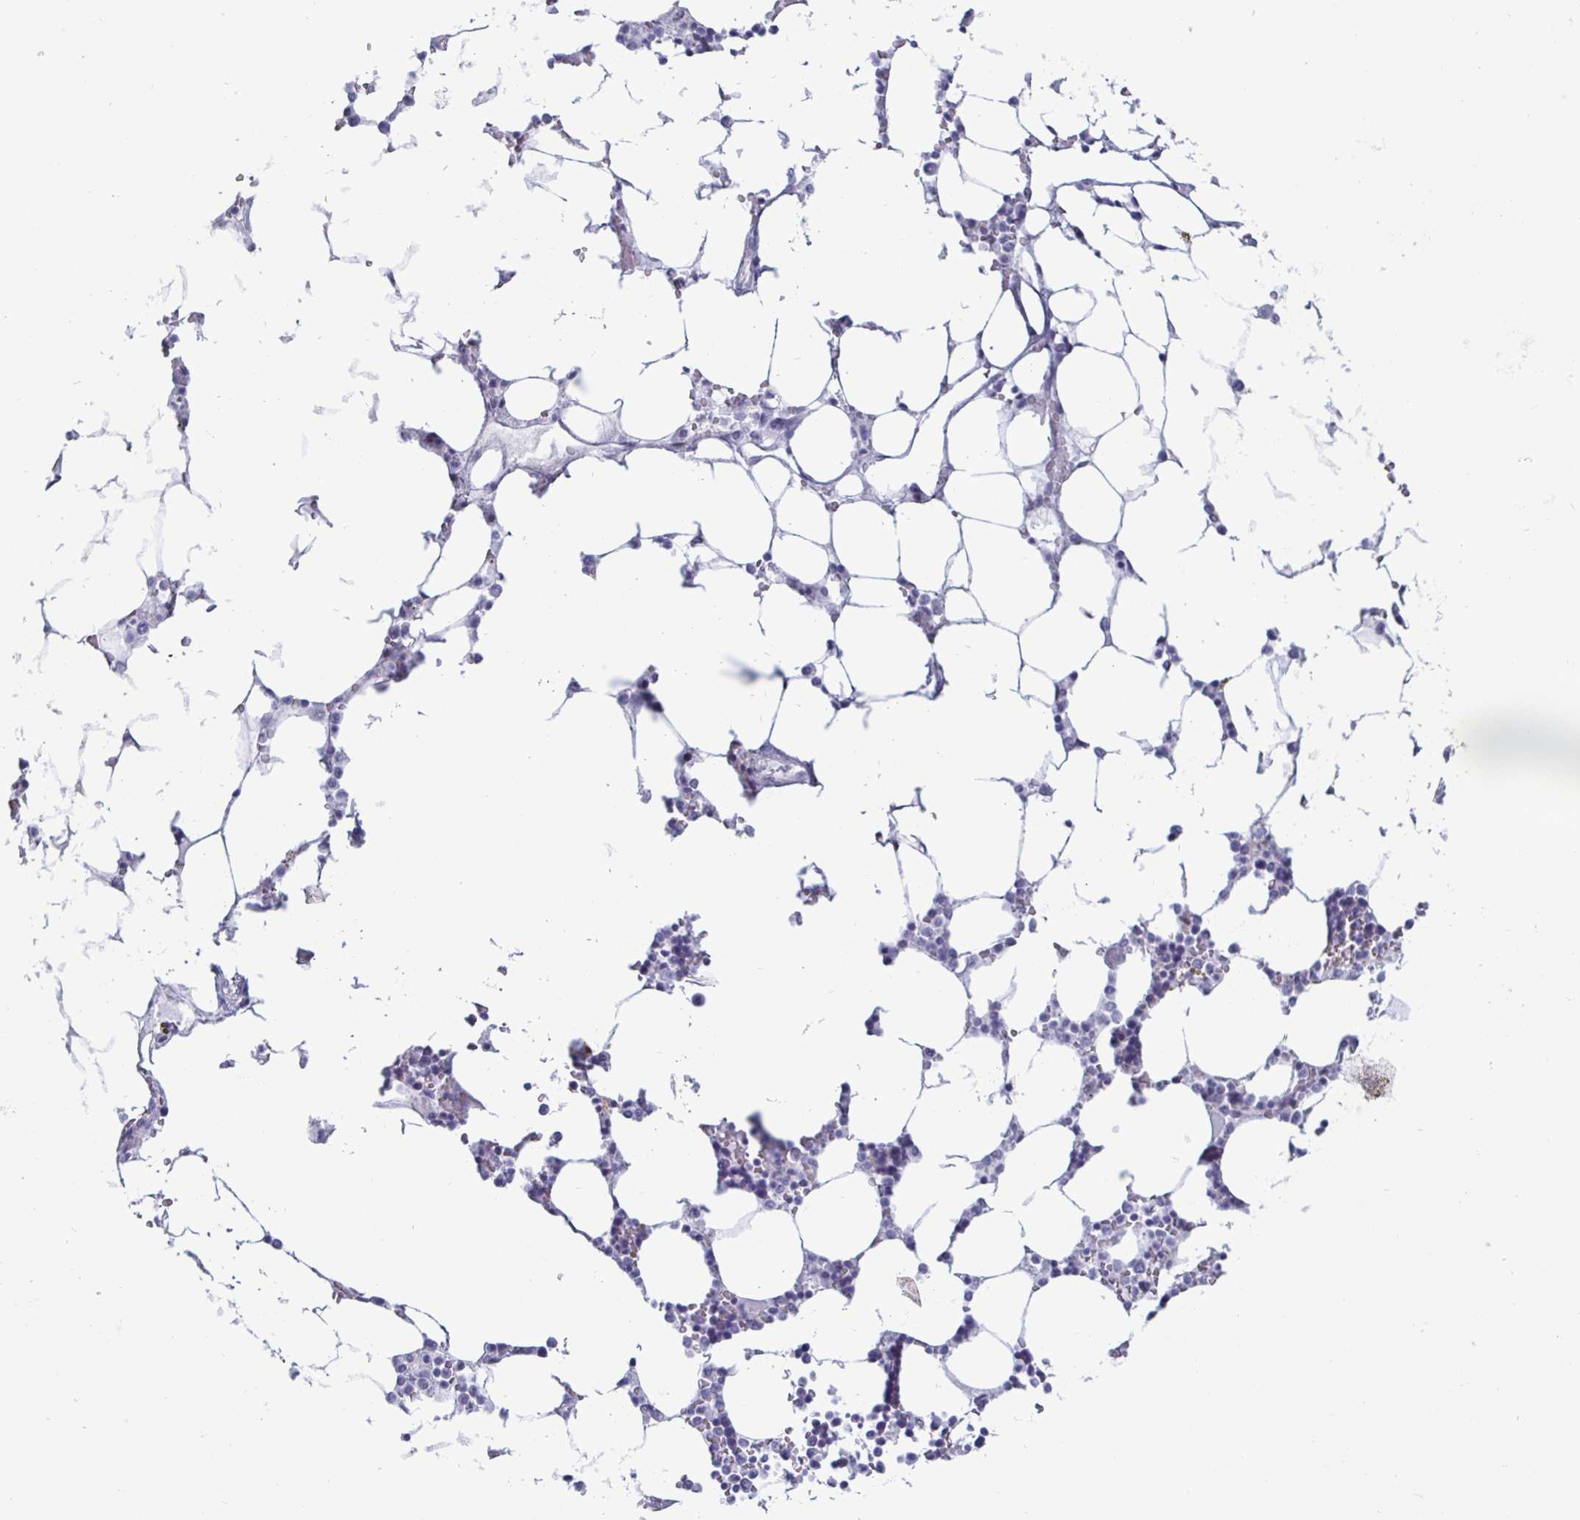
{"staining": {"intensity": "negative", "quantity": "none", "location": "none"}, "tissue": "bone marrow", "cell_type": "Hematopoietic cells", "image_type": "normal", "snomed": [{"axis": "morphology", "description": "Normal tissue, NOS"}, {"axis": "topography", "description": "Bone marrow"}], "caption": "An image of bone marrow stained for a protein reveals no brown staining in hematopoietic cells.", "gene": "OOSP2", "patient": {"sex": "male", "age": 64}}